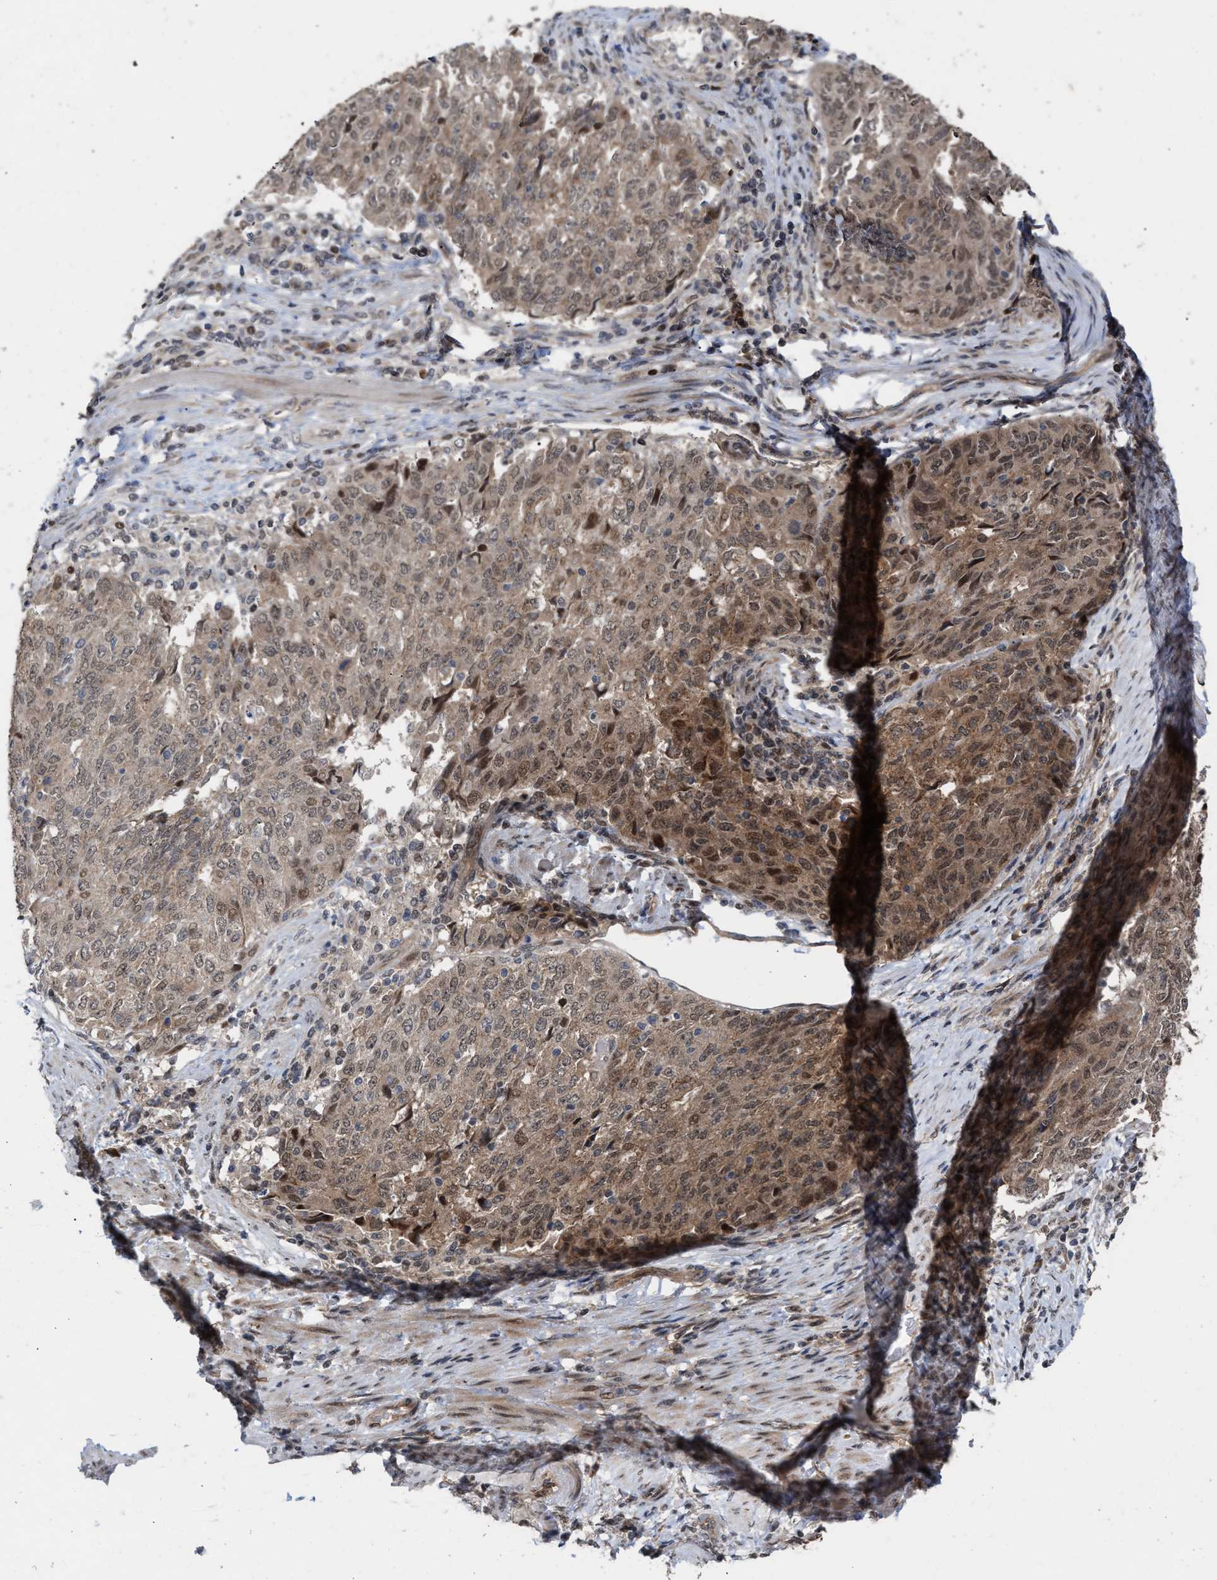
{"staining": {"intensity": "weak", "quantity": ">75%", "location": "cytoplasmic/membranous"}, "tissue": "endometrial cancer", "cell_type": "Tumor cells", "image_type": "cancer", "snomed": [{"axis": "morphology", "description": "Adenocarcinoma, NOS"}, {"axis": "topography", "description": "Endometrium"}], "caption": "High-magnification brightfield microscopy of endometrial cancer (adenocarcinoma) stained with DAB (3,3'-diaminobenzidine) (brown) and counterstained with hematoxylin (blue). tumor cells exhibit weak cytoplasmic/membranous expression is identified in about>75% of cells. Ihc stains the protein of interest in brown and the nuclei are stained blue.", "gene": "MKNK2", "patient": {"sex": "female", "age": 80}}